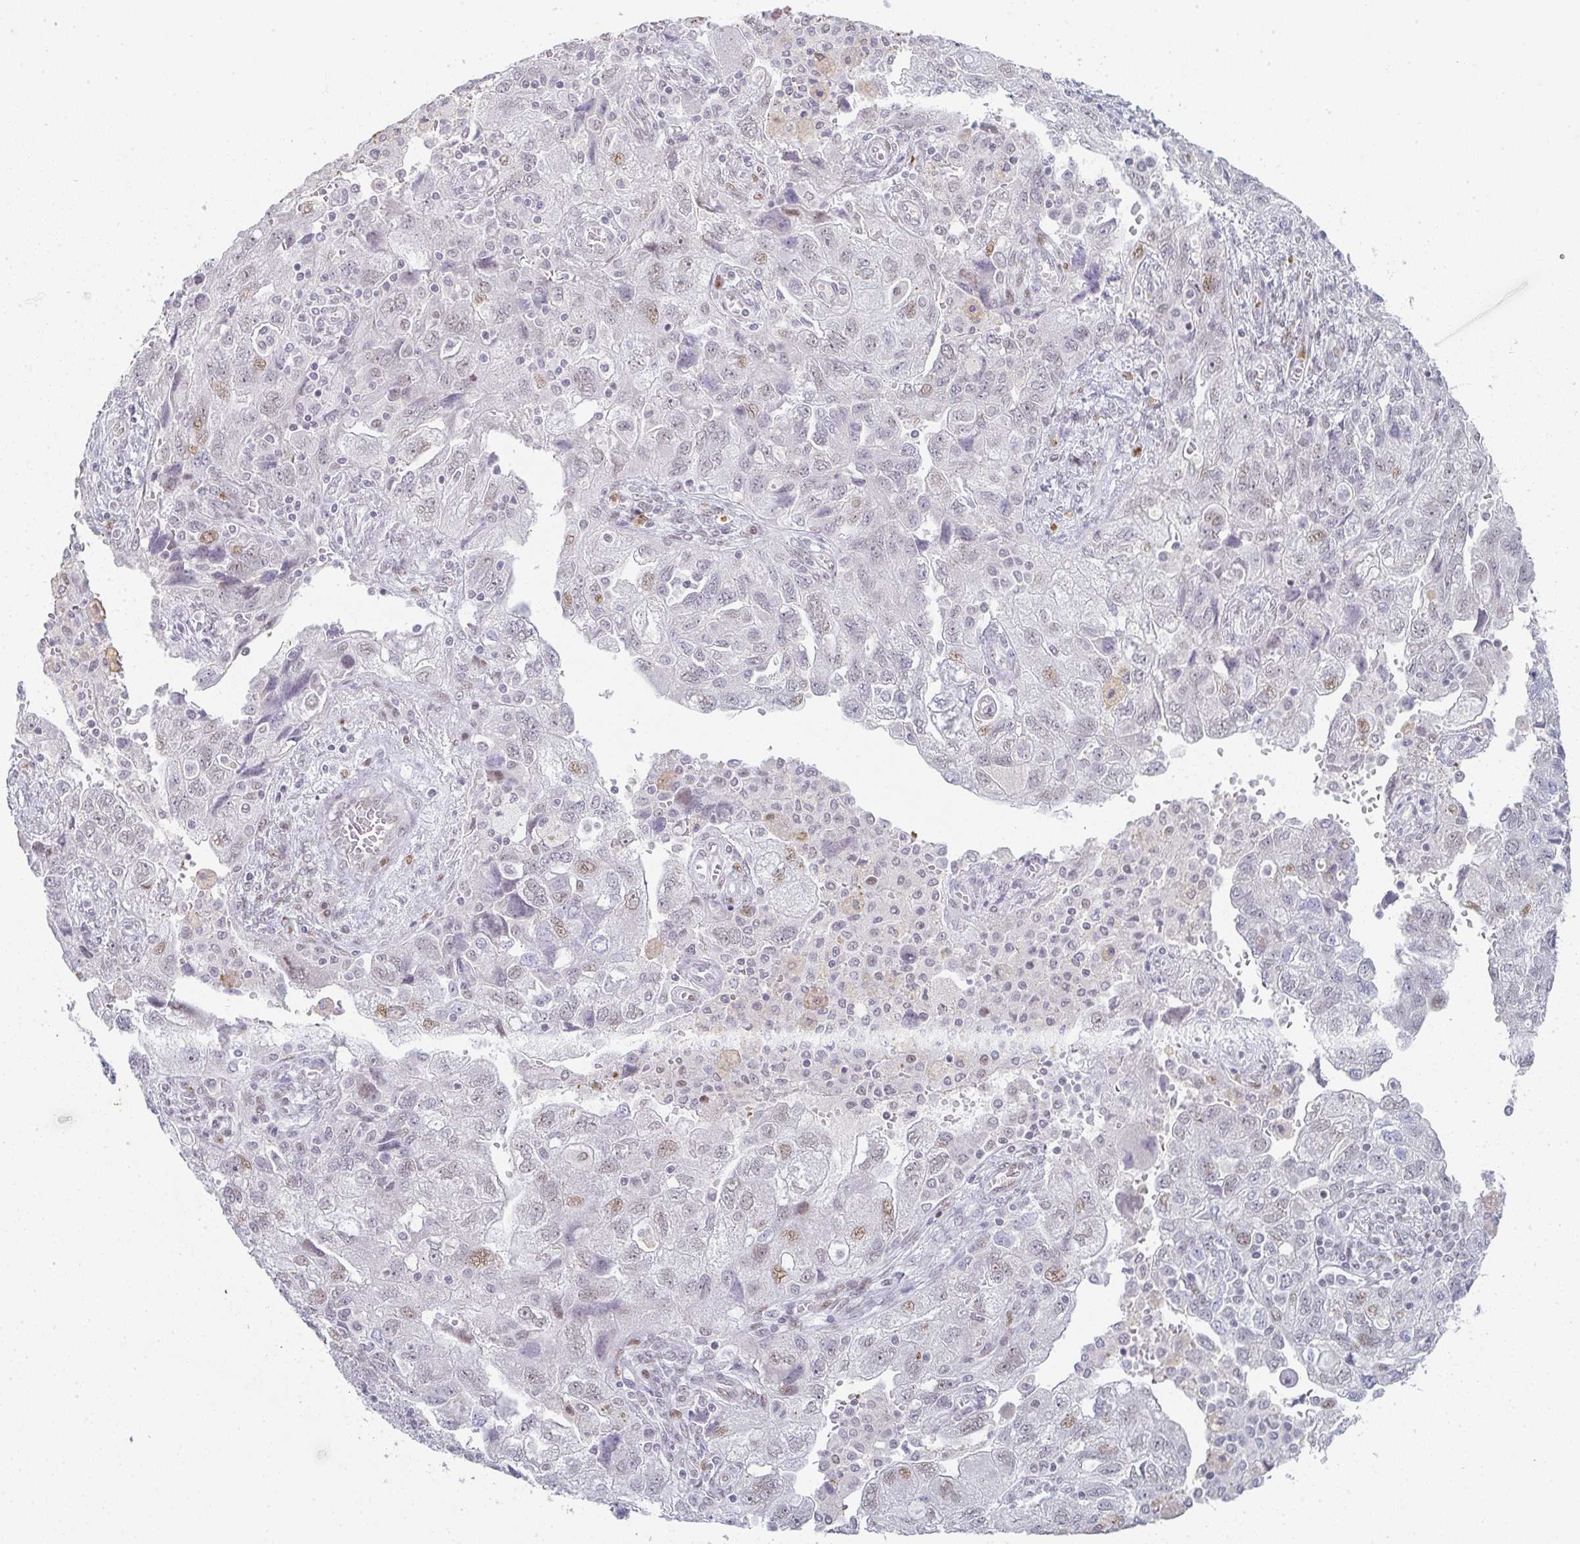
{"staining": {"intensity": "moderate", "quantity": "25%-75%", "location": "nuclear"}, "tissue": "ovarian cancer", "cell_type": "Tumor cells", "image_type": "cancer", "snomed": [{"axis": "morphology", "description": "Carcinoma, NOS"}, {"axis": "morphology", "description": "Cystadenocarcinoma, serous, NOS"}, {"axis": "topography", "description": "Ovary"}], "caption": "A brown stain highlights moderate nuclear positivity of a protein in ovarian cancer (serous cystadenocarcinoma) tumor cells.", "gene": "LIN54", "patient": {"sex": "female", "age": 69}}